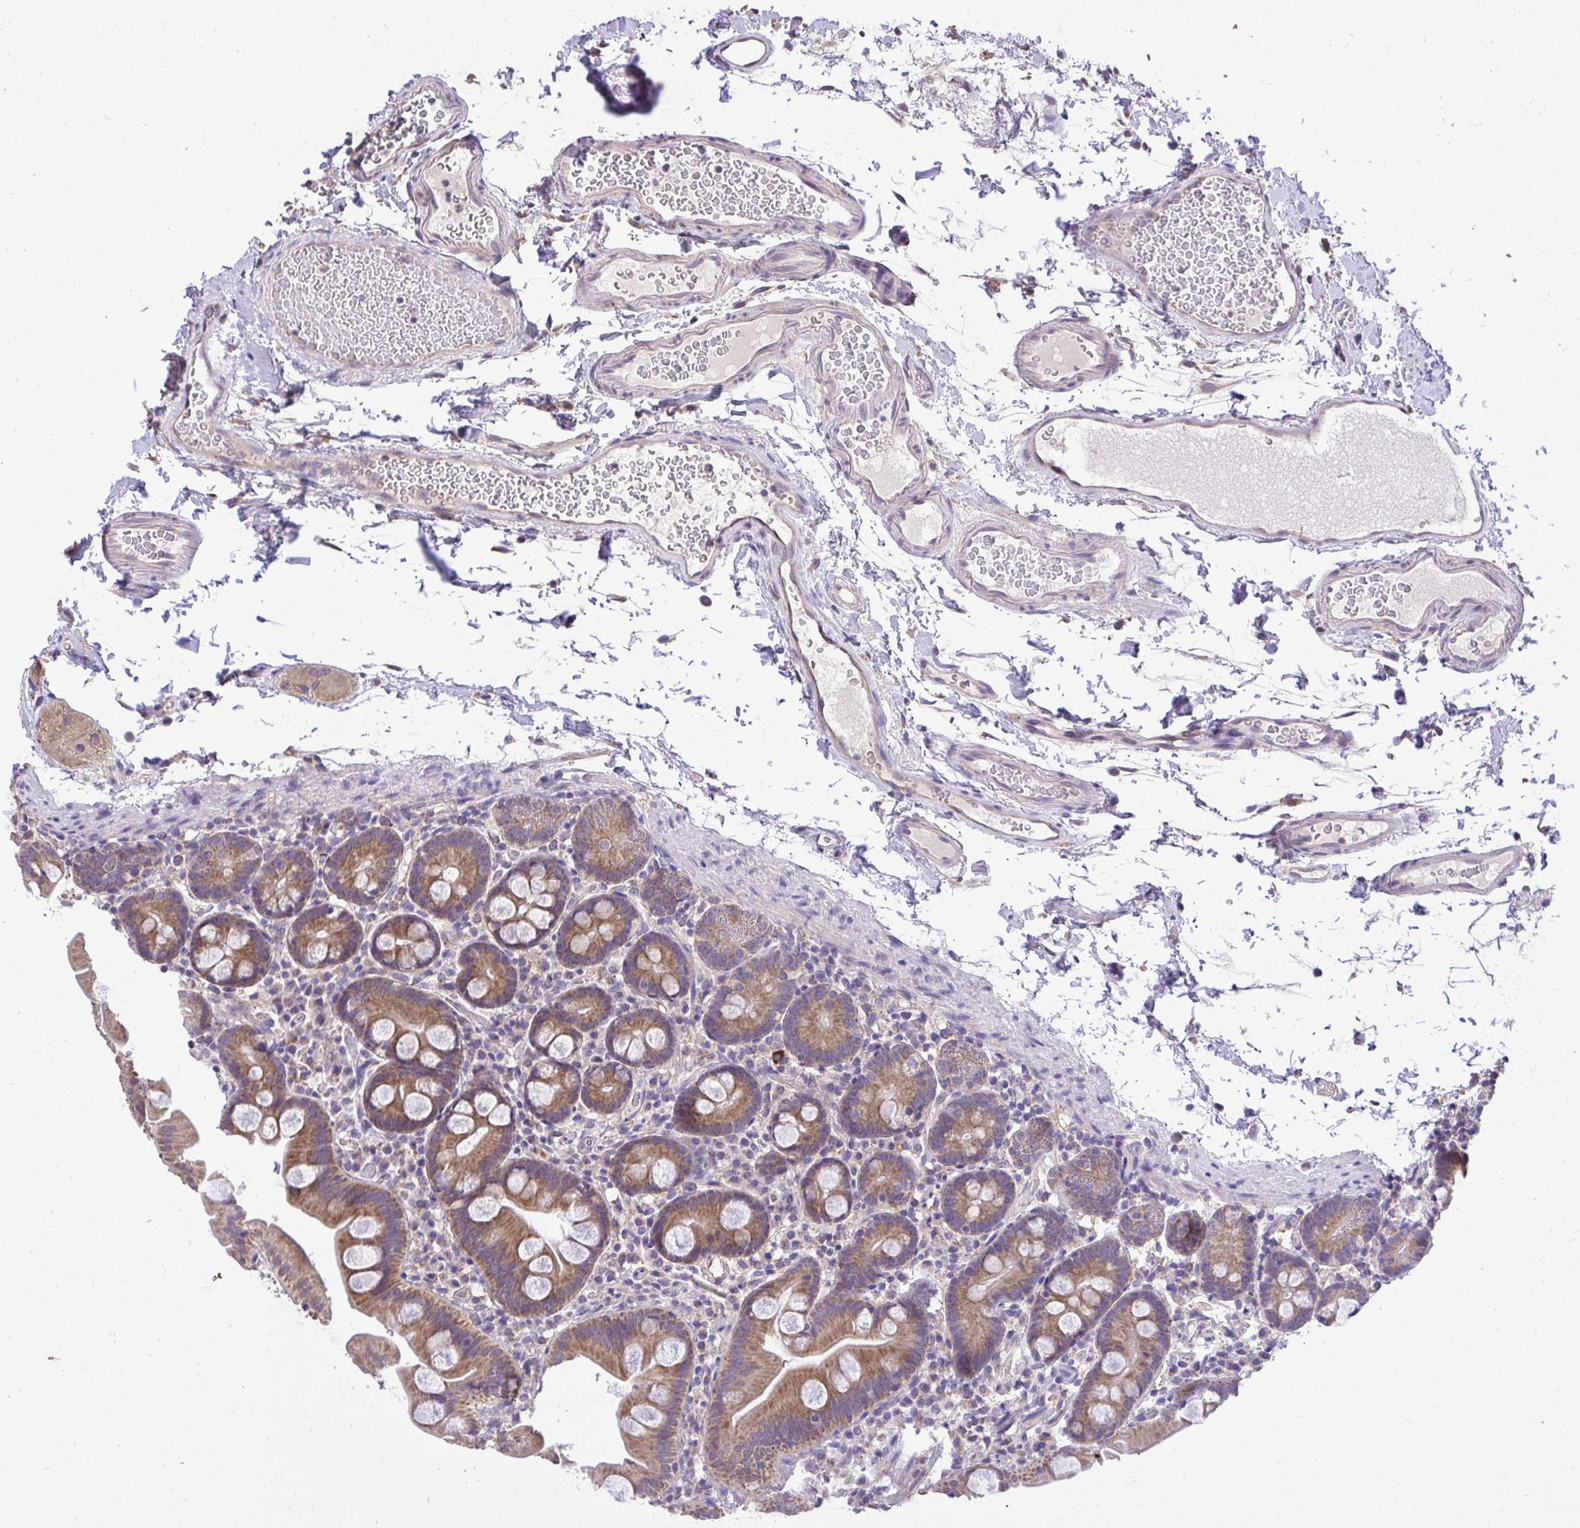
{"staining": {"intensity": "moderate", "quantity": ">75%", "location": "cytoplasmic/membranous"}, "tissue": "small intestine", "cell_type": "Glandular cells", "image_type": "normal", "snomed": [{"axis": "morphology", "description": "Normal tissue, NOS"}, {"axis": "topography", "description": "Small intestine"}], "caption": "A photomicrograph of small intestine stained for a protein reveals moderate cytoplasmic/membranous brown staining in glandular cells. (Stains: DAB (3,3'-diaminobenzidine) in brown, nuclei in blue, Microscopy: brightfield microscopy at high magnification).", "gene": "MPC2", "patient": {"sex": "female", "age": 68}}